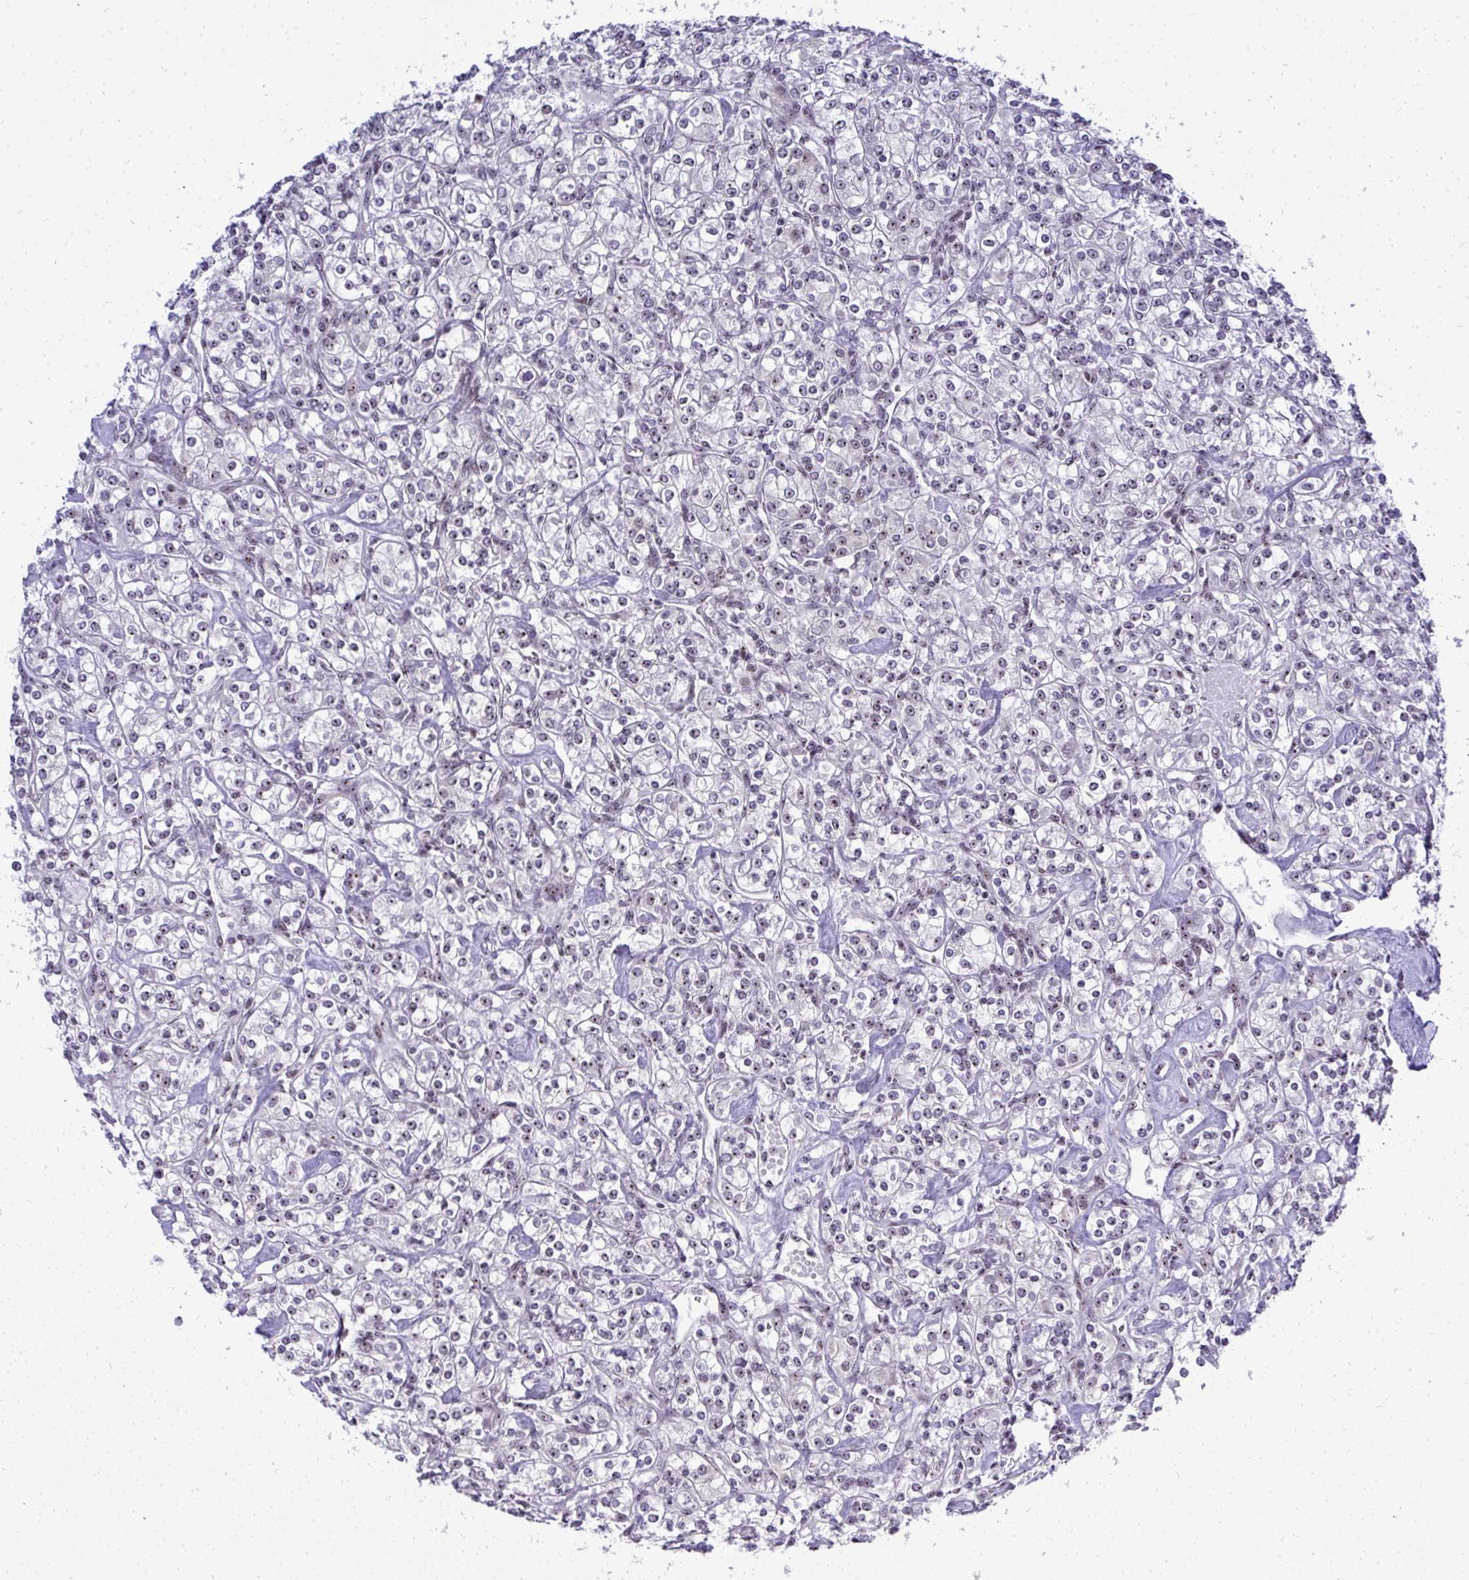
{"staining": {"intensity": "negative", "quantity": "none", "location": "none"}, "tissue": "renal cancer", "cell_type": "Tumor cells", "image_type": "cancer", "snomed": [{"axis": "morphology", "description": "Adenocarcinoma, NOS"}, {"axis": "topography", "description": "Kidney"}], "caption": "This is a histopathology image of IHC staining of adenocarcinoma (renal), which shows no expression in tumor cells.", "gene": "SIRT7", "patient": {"sex": "male", "age": 77}}